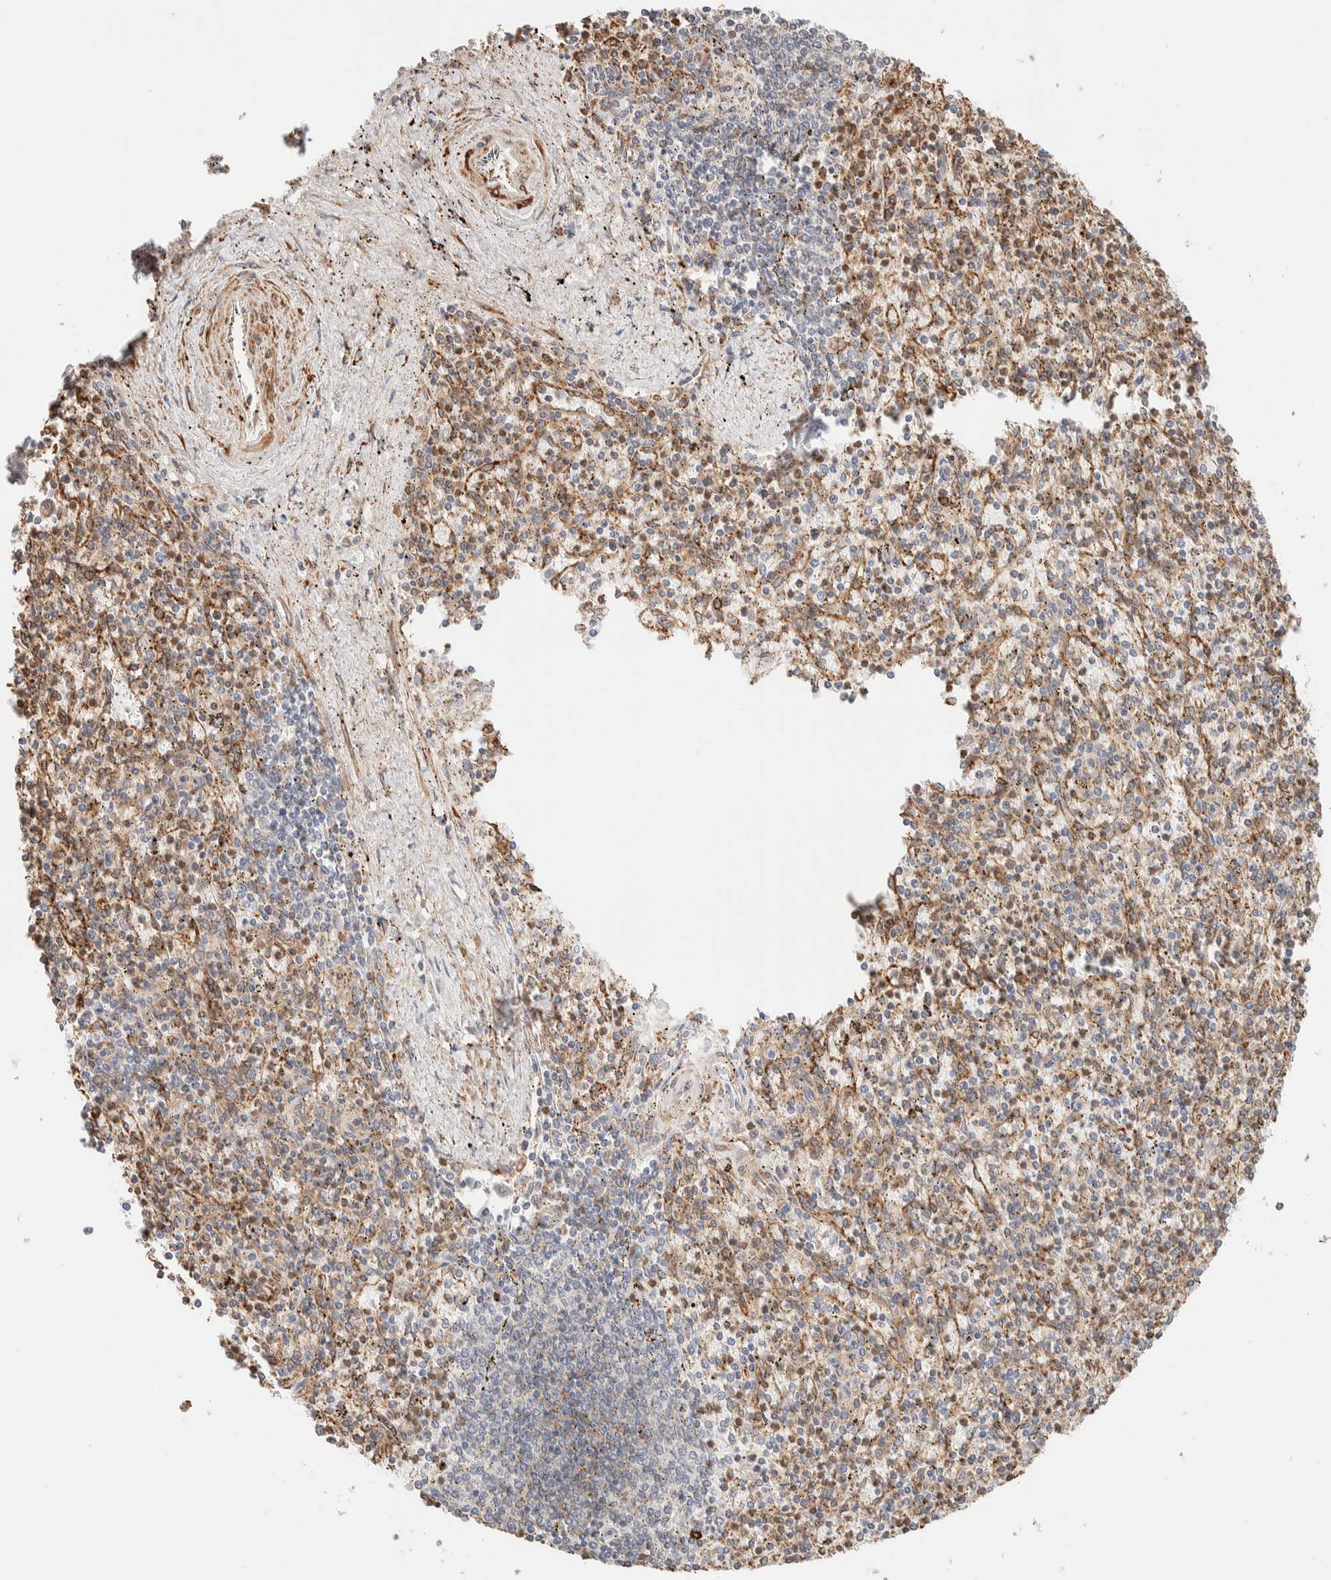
{"staining": {"intensity": "moderate", "quantity": "<25%", "location": "nuclear"}, "tissue": "spleen", "cell_type": "Cells in red pulp", "image_type": "normal", "snomed": [{"axis": "morphology", "description": "Normal tissue, NOS"}, {"axis": "topography", "description": "Spleen"}], "caption": "Cells in red pulp reveal moderate nuclear expression in about <25% of cells in normal spleen. The staining was performed using DAB, with brown indicating positive protein expression. Nuclei are stained blue with hematoxylin.", "gene": "INTS1", "patient": {"sex": "male", "age": 72}}